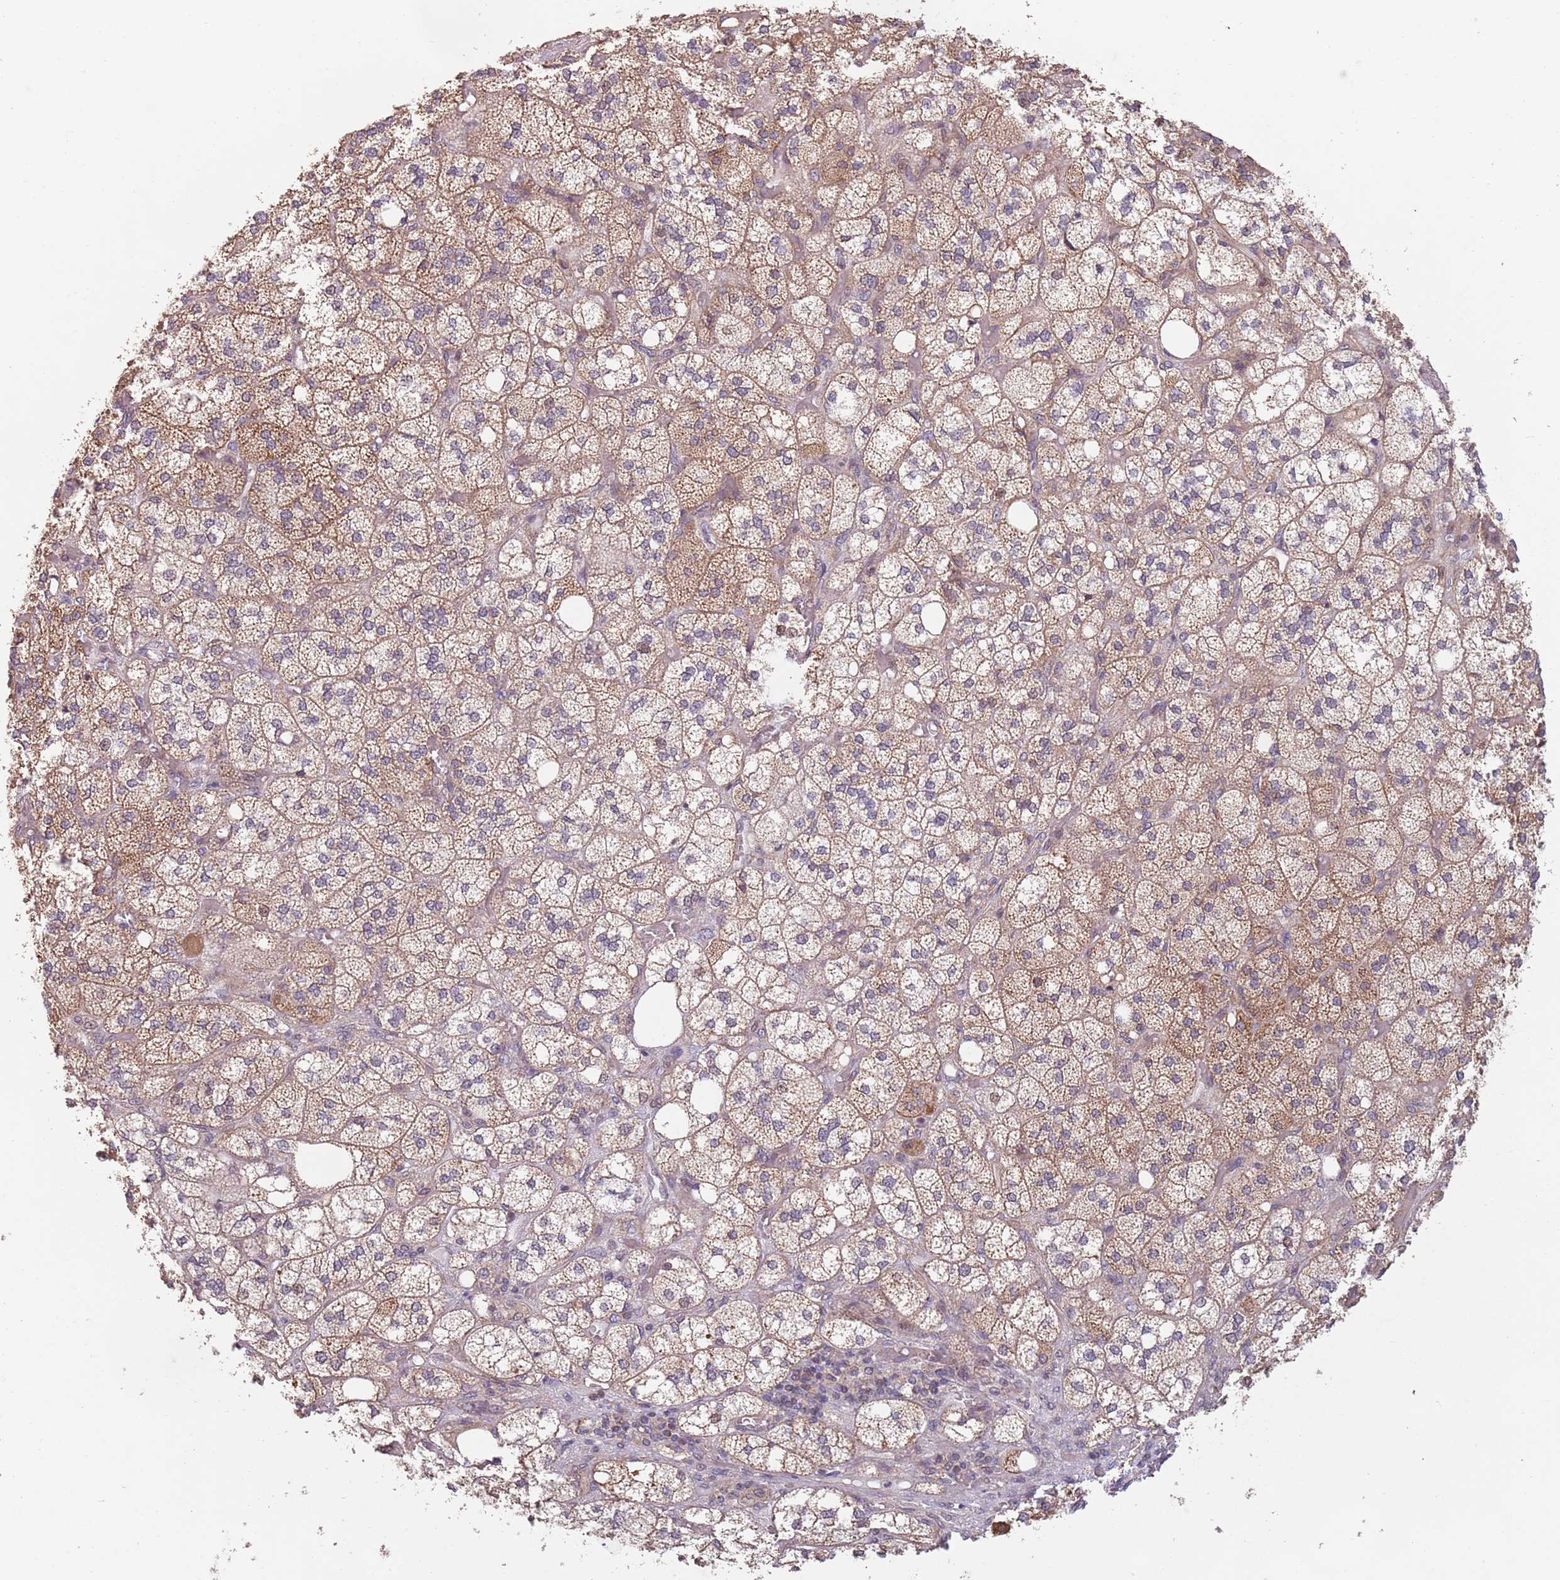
{"staining": {"intensity": "moderate", "quantity": "25%-75%", "location": "cytoplasmic/membranous"}, "tissue": "adrenal gland", "cell_type": "Glandular cells", "image_type": "normal", "snomed": [{"axis": "morphology", "description": "Normal tissue, NOS"}, {"axis": "topography", "description": "Adrenal gland"}], "caption": "About 25%-75% of glandular cells in normal human adrenal gland display moderate cytoplasmic/membranous protein staining as visualized by brown immunohistochemical staining.", "gene": "CHD9", "patient": {"sex": "male", "age": 61}}